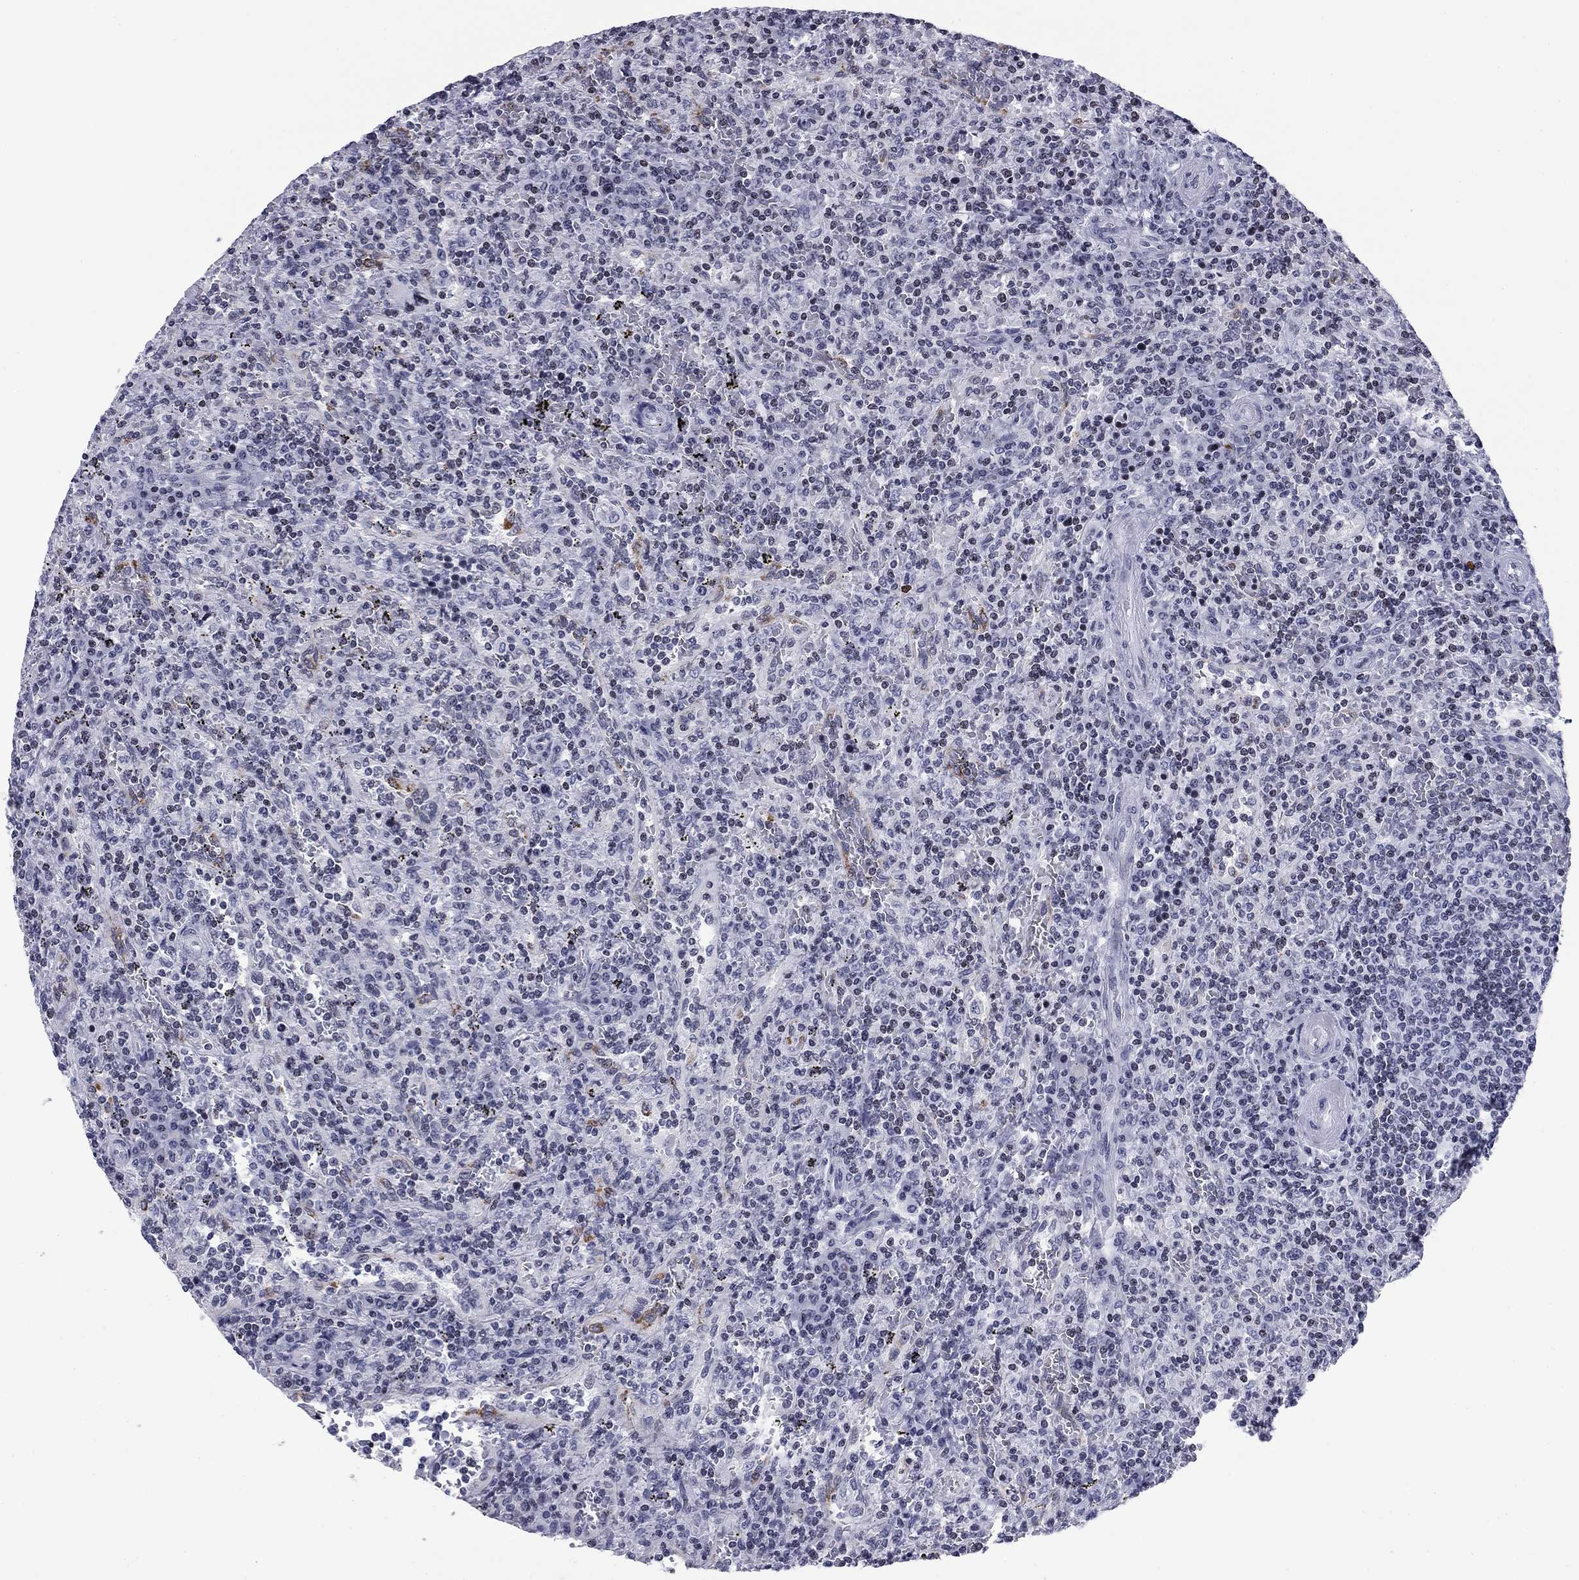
{"staining": {"intensity": "negative", "quantity": "none", "location": "none"}, "tissue": "lymphoma", "cell_type": "Tumor cells", "image_type": "cancer", "snomed": [{"axis": "morphology", "description": "Malignant lymphoma, non-Hodgkin's type, Low grade"}, {"axis": "topography", "description": "Spleen"}], "caption": "Immunohistochemistry image of malignant lymphoma, non-Hodgkin's type (low-grade) stained for a protein (brown), which reveals no staining in tumor cells.", "gene": "CCDC144A", "patient": {"sex": "male", "age": 62}}